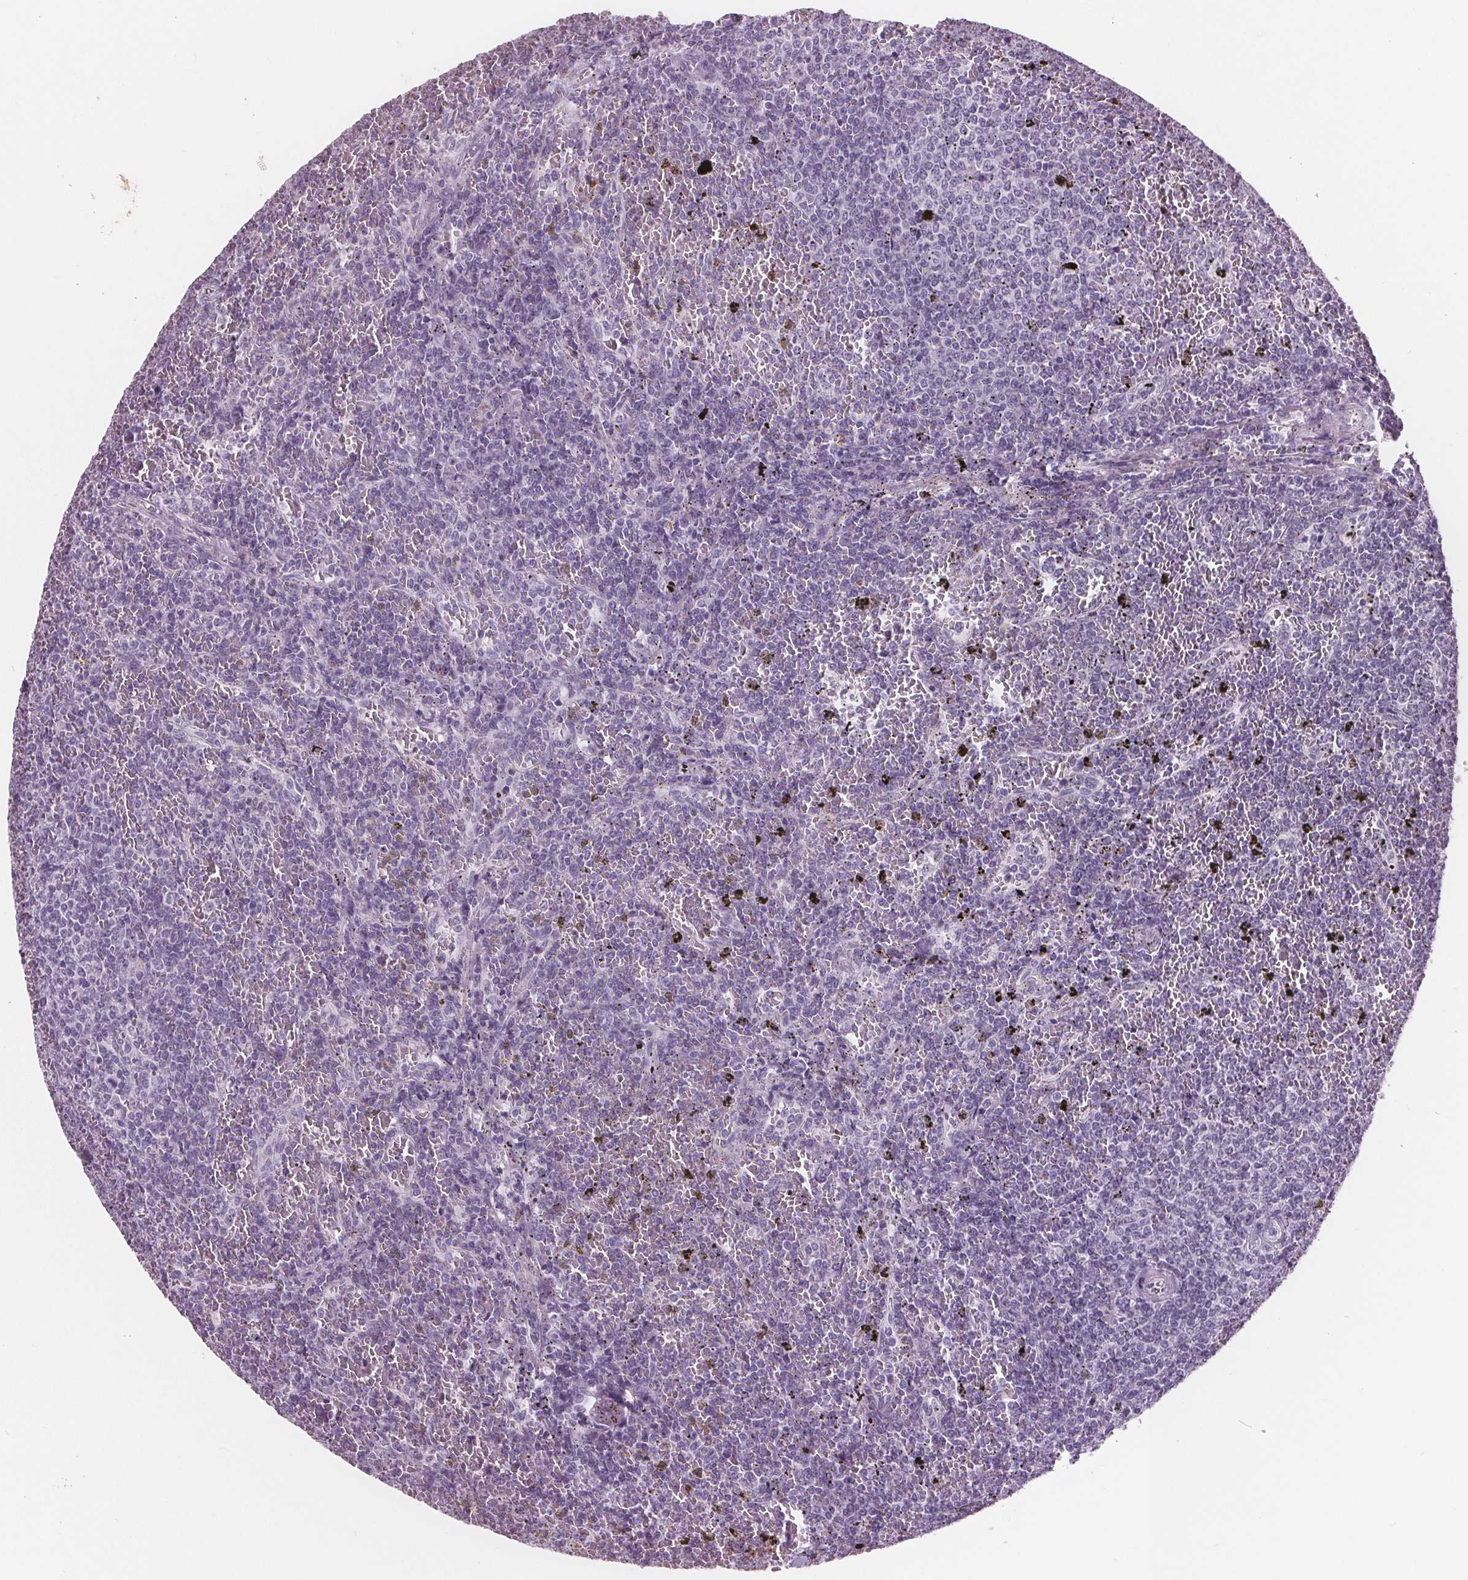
{"staining": {"intensity": "negative", "quantity": "none", "location": "none"}, "tissue": "lymphoma", "cell_type": "Tumor cells", "image_type": "cancer", "snomed": [{"axis": "morphology", "description": "Malignant lymphoma, non-Hodgkin's type, Low grade"}, {"axis": "topography", "description": "Spleen"}], "caption": "IHC of human low-grade malignant lymphoma, non-Hodgkin's type exhibits no positivity in tumor cells.", "gene": "AMBP", "patient": {"sex": "female", "age": 77}}